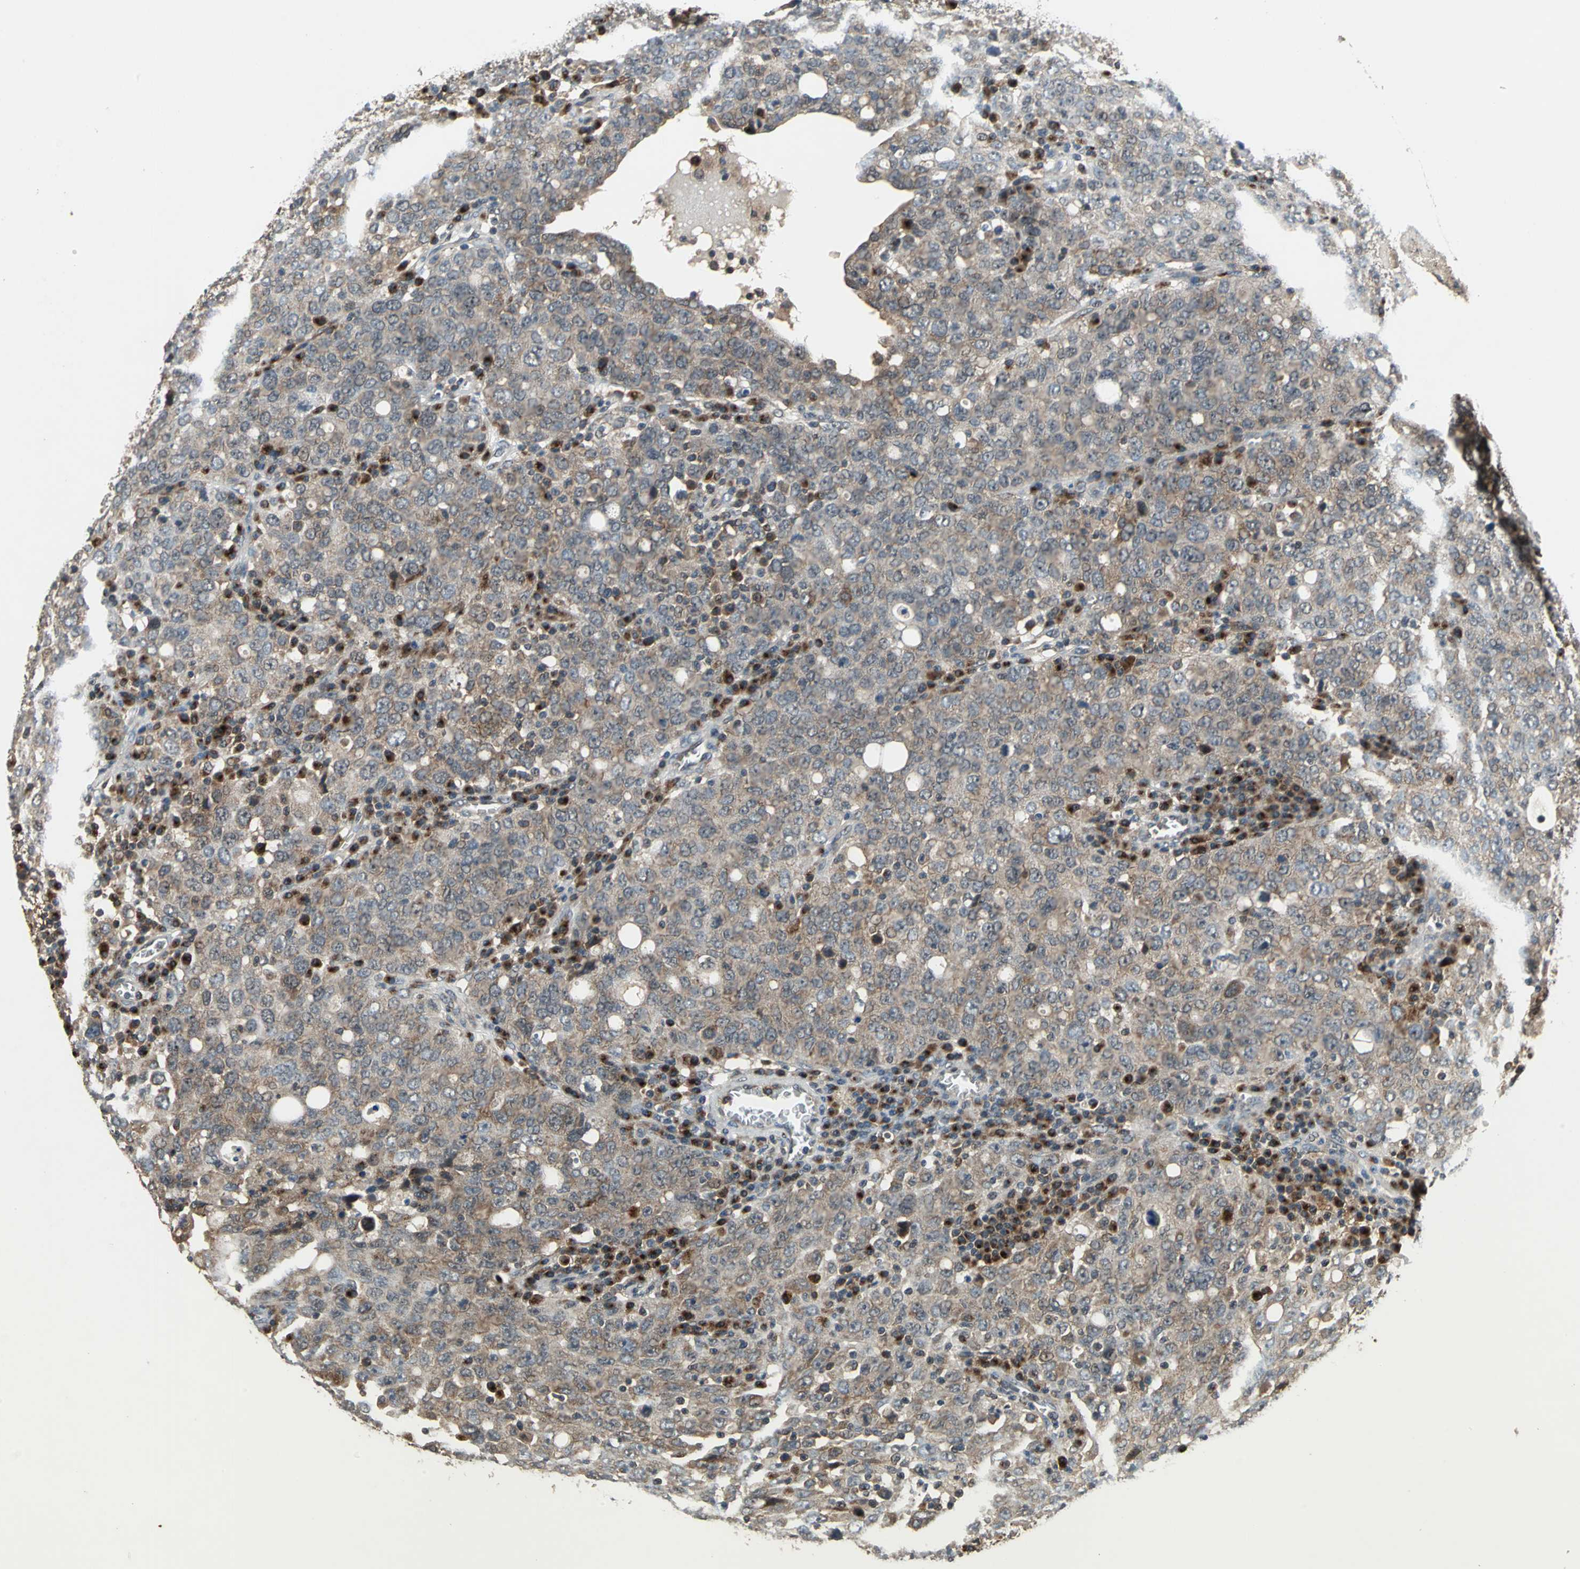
{"staining": {"intensity": "moderate", "quantity": ">75%", "location": "cytoplasmic/membranous"}, "tissue": "ovarian cancer", "cell_type": "Tumor cells", "image_type": "cancer", "snomed": [{"axis": "morphology", "description": "Carcinoma, endometroid"}, {"axis": "topography", "description": "Ovary"}], "caption": "This photomicrograph displays IHC staining of endometroid carcinoma (ovarian), with medium moderate cytoplasmic/membranous positivity in approximately >75% of tumor cells.", "gene": "NFKBIE", "patient": {"sex": "female", "age": 62}}